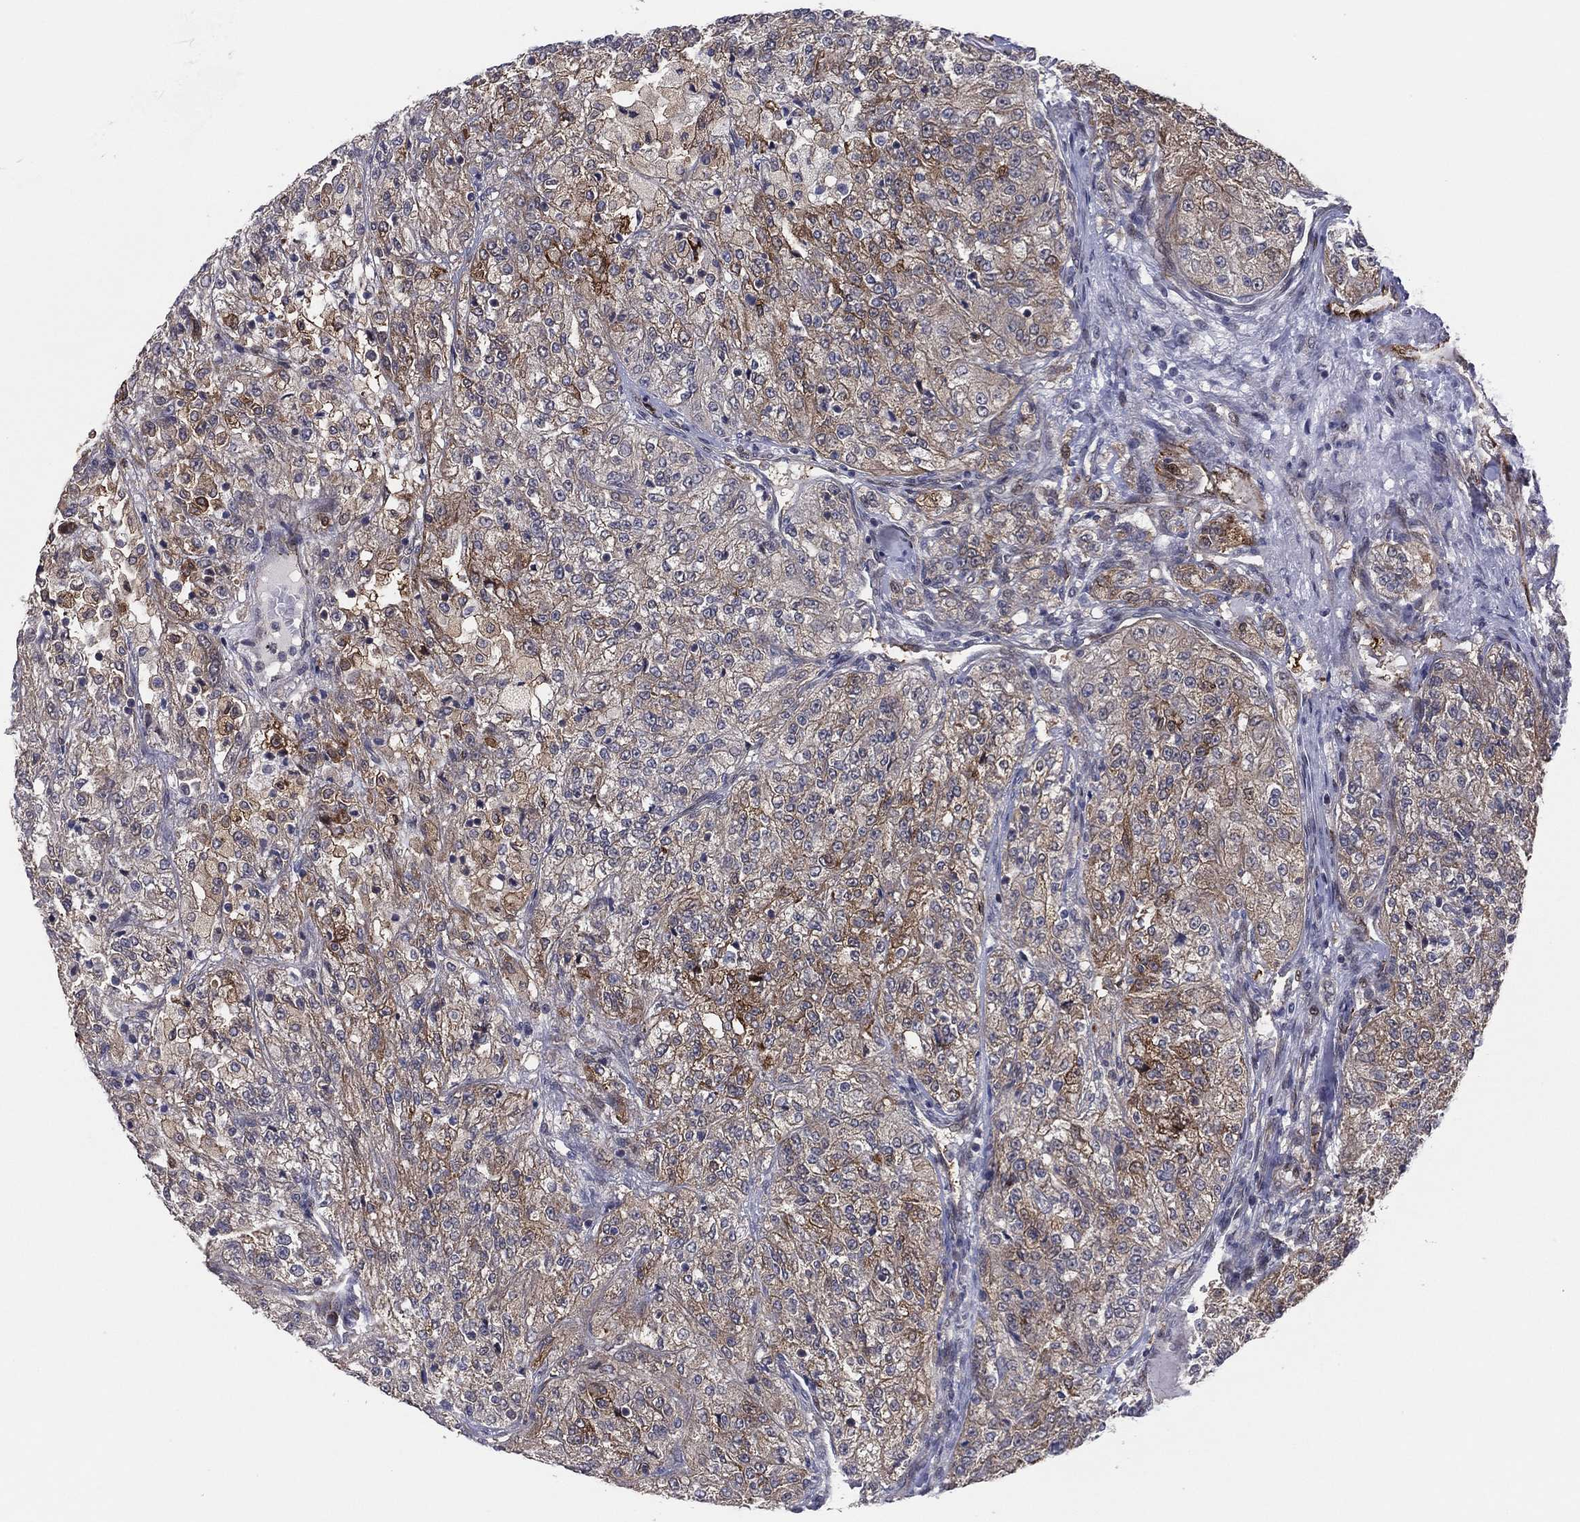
{"staining": {"intensity": "moderate", "quantity": "<25%", "location": "cytoplasmic/membranous"}, "tissue": "renal cancer", "cell_type": "Tumor cells", "image_type": "cancer", "snomed": [{"axis": "morphology", "description": "Adenocarcinoma, NOS"}, {"axis": "topography", "description": "Kidney"}], "caption": "This photomicrograph reveals immunohistochemistry (IHC) staining of adenocarcinoma (renal), with low moderate cytoplasmic/membranous expression in approximately <25% of tumor cells.", "gene": "SNCG", "patient": {"sex": "female", "age": 63}}